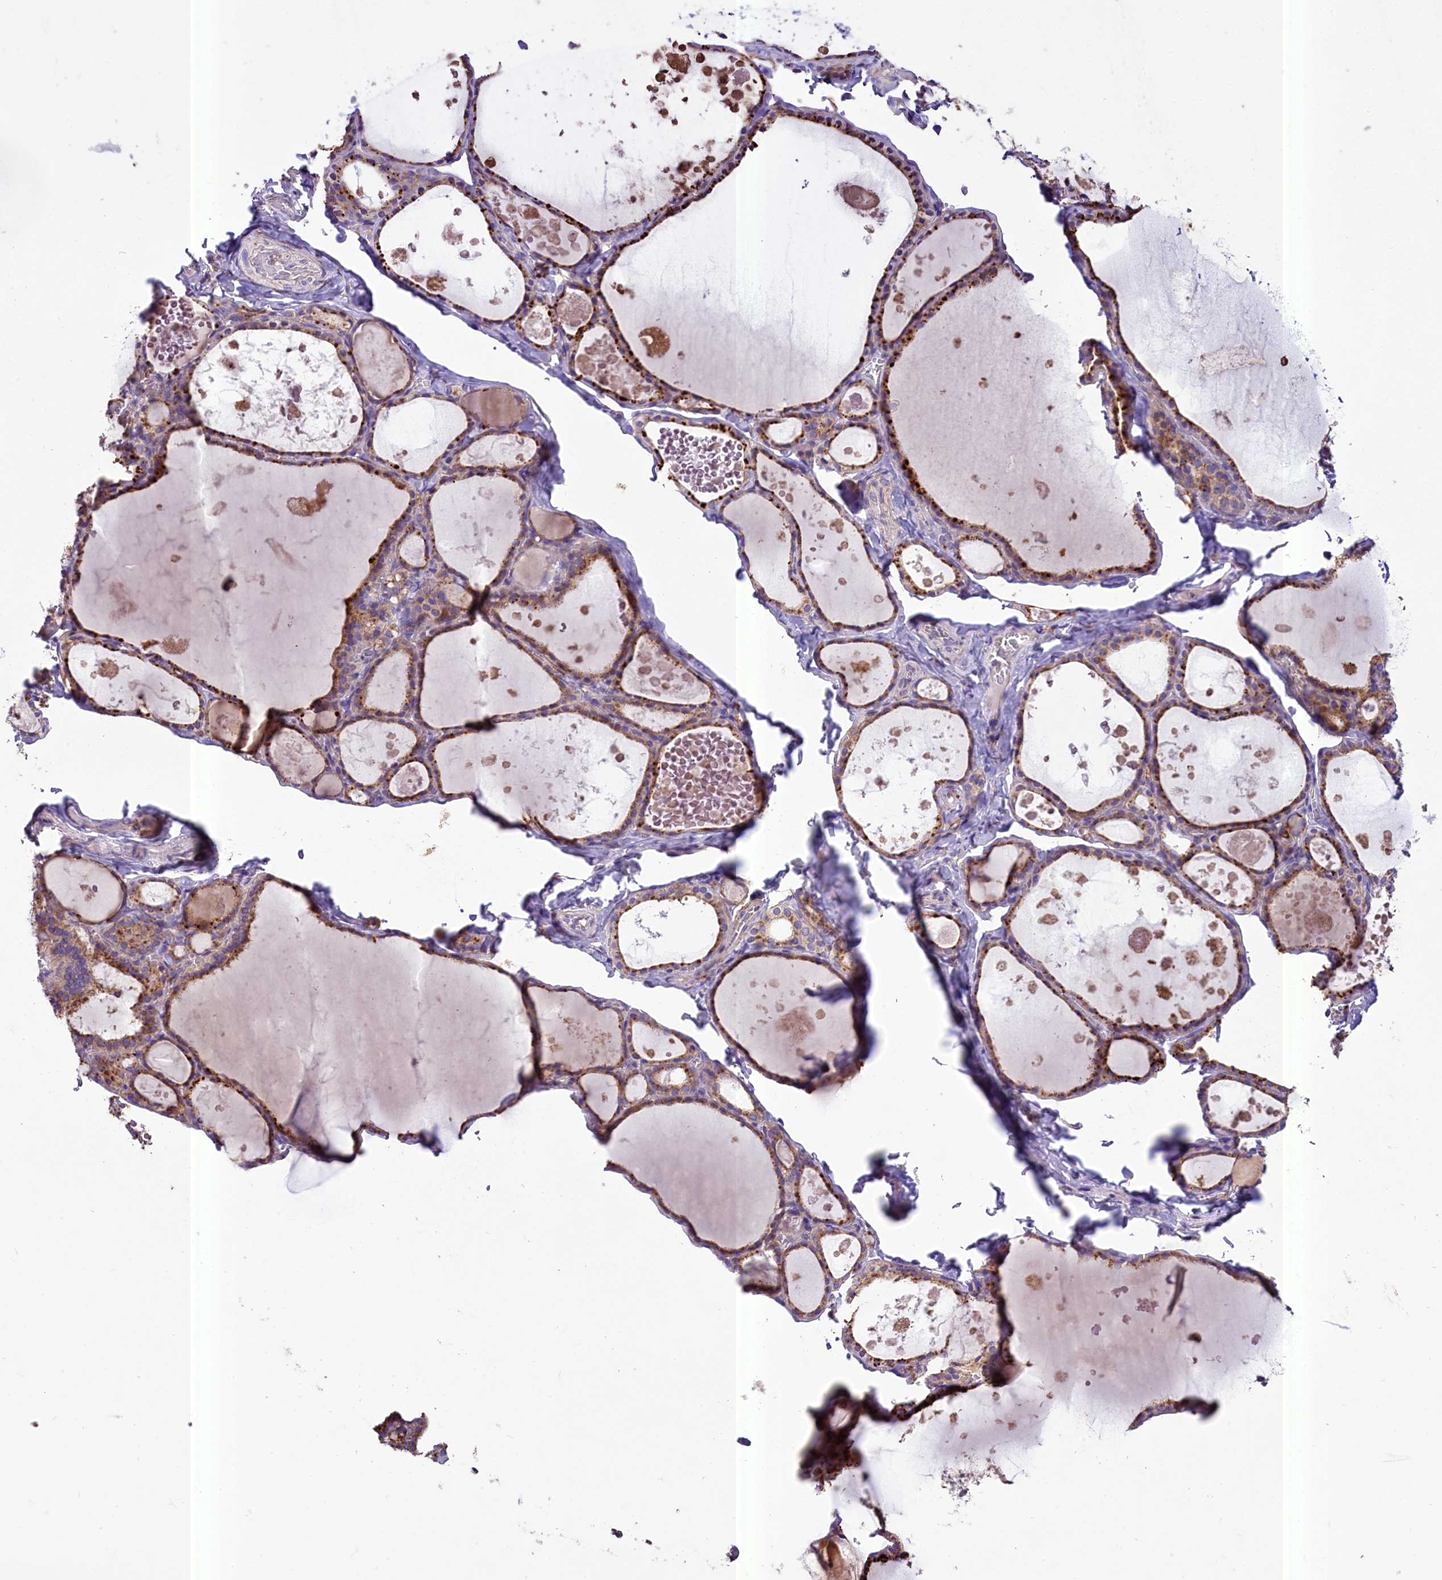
{"staining": {"intensity": "moderate", "quantity": ">75%", "location": "cytoplasmic/membranous"}, "tissue": "thyroid gland", "cell_type": "Glandular cells", "image_type": "normal", "snomed": [{"axis": "morphology", "description": "Normal tissue, NOS"}, {"axis": "topography", "description": "Thyroid gland"}], "caption": "Protein expression analysis of unremarkable thyroid gland exhibits moderate cytoplasmic/membranous expression in approximately >75% of glandular cells.", "gene": "PEMT", "patient": {"sex": "male", "age": 56}}